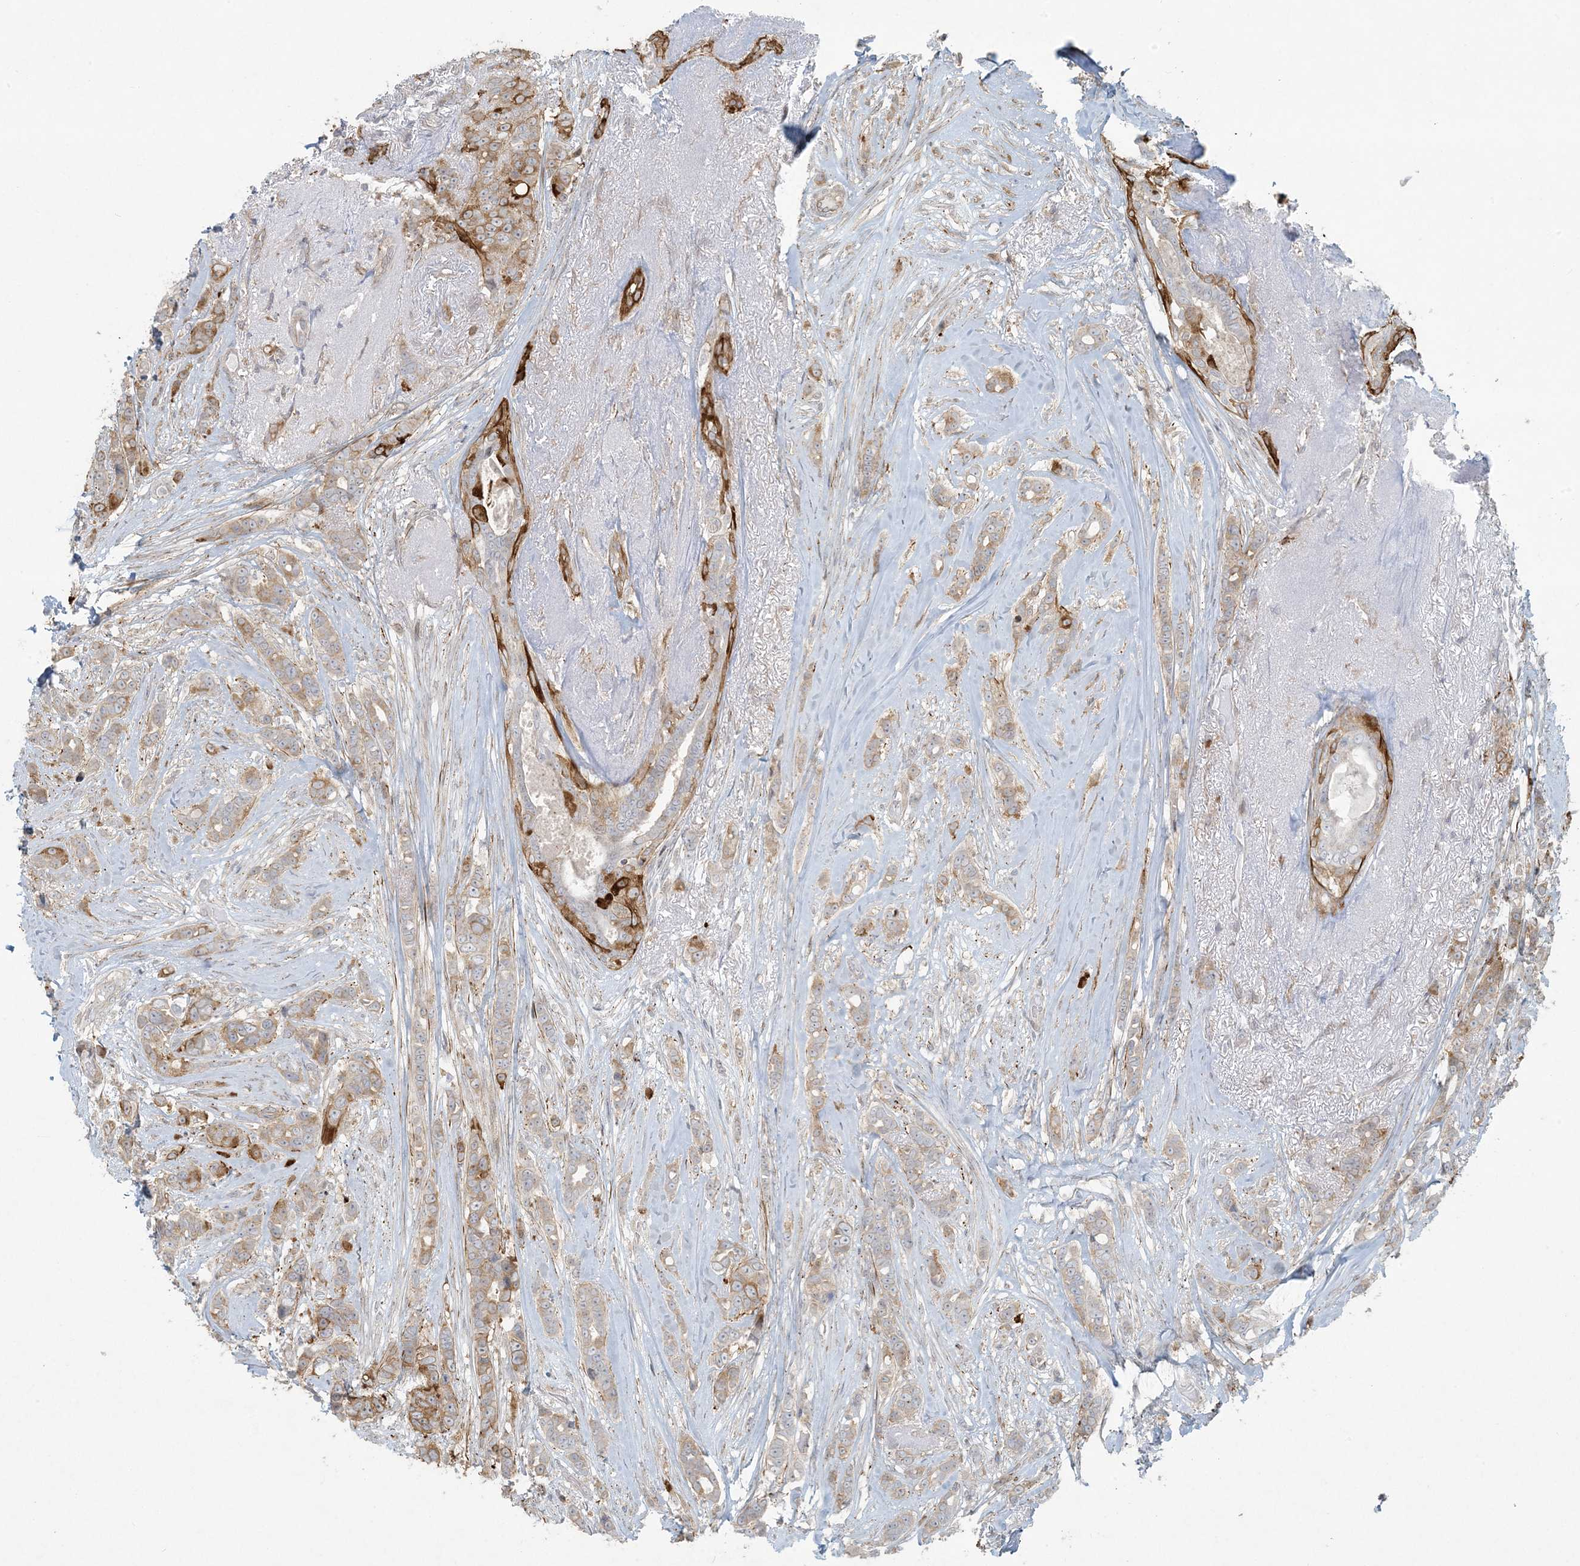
{"staining": {"intensity": "strong", "quantity": "<25%", "location": "cytoplasmic/membranous"}, "tissue": "breast cancer", "cell_type": "Tumor cells", "image_type": "cancer", "snomed": [{"axis": "morphology", "description": "Lobular carcinoma"}, {"axis": "topography", "description": "Breast"}], "caption": "High-power microscopy captured an immunohistochemistry (IHC) photomicrograph of breast lobular carcinoma, revealing strong cytoplasmic/membranous expression in about <25% of tumor cells. (Stains: DAB (3,3'-diaminobenzidine) in brown, nuclei in blue, Microscopy: brightfield microscopy at high magnification).", "gene": "BCORL1", "patient": {"sex": "female", "age": 51}}